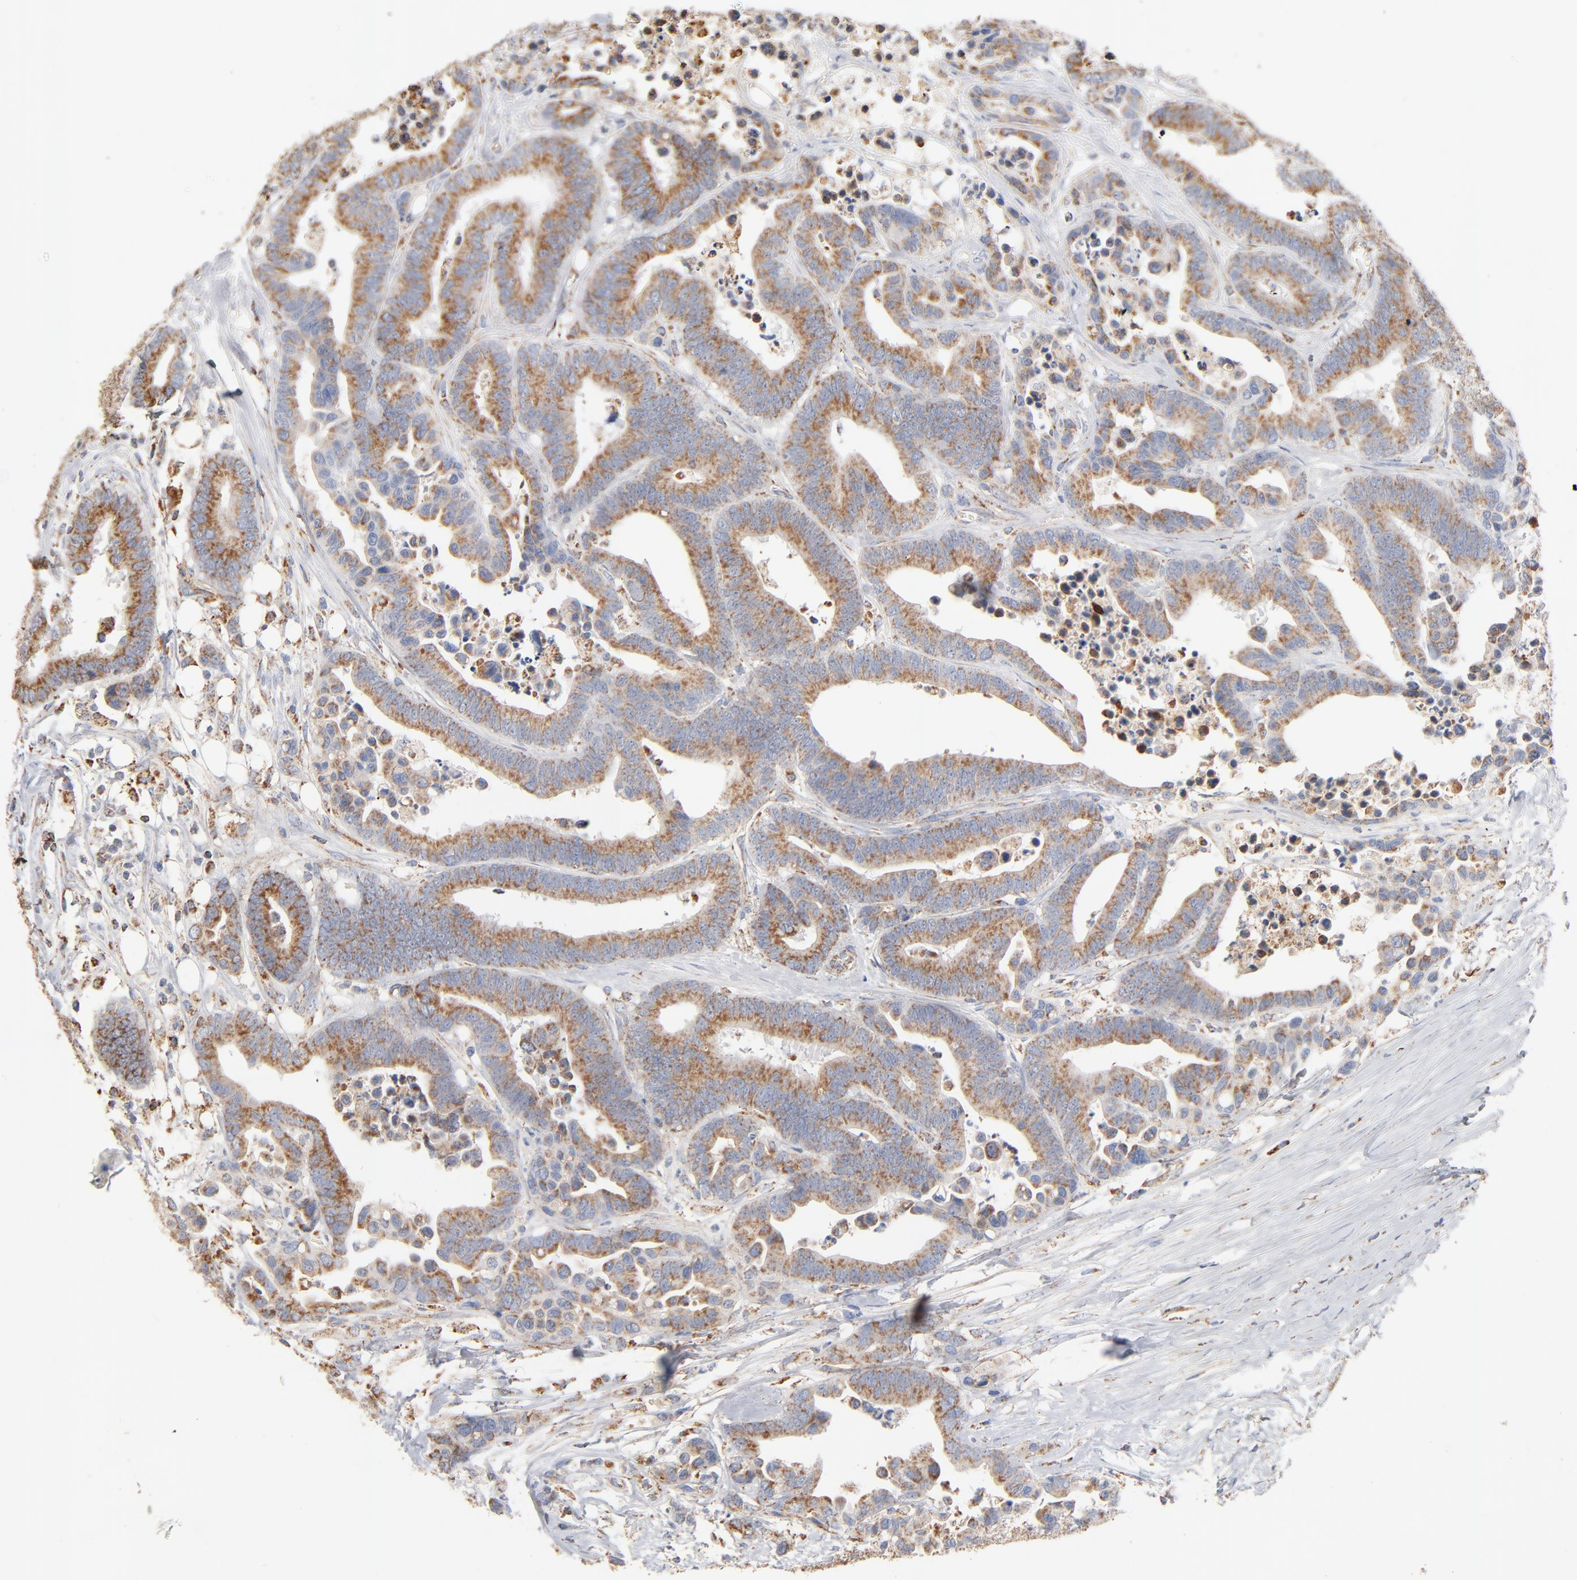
{"staining": {"intensity": "moderate", "quantity": ">75%", "location": "cytoplasmic/membranous"}, "tissue": "colorectal cancer", "cell_type": "Tumor cells", "image_type": "cancer", "snomed": [{"axis": "morphology", "description": "Adenocarcinoma, NOS"}, {"axis": "topography", "description": "Colon"}], "caption": "Adenocarcinoma (colorectal) was stained to show a protein in brown. There is medium levels of moderate cytoplasmic/membranous expression in about >75% of tumor cells.", "gene": "UQCRC1", "patient": {"sex": "male", "age": 82}}